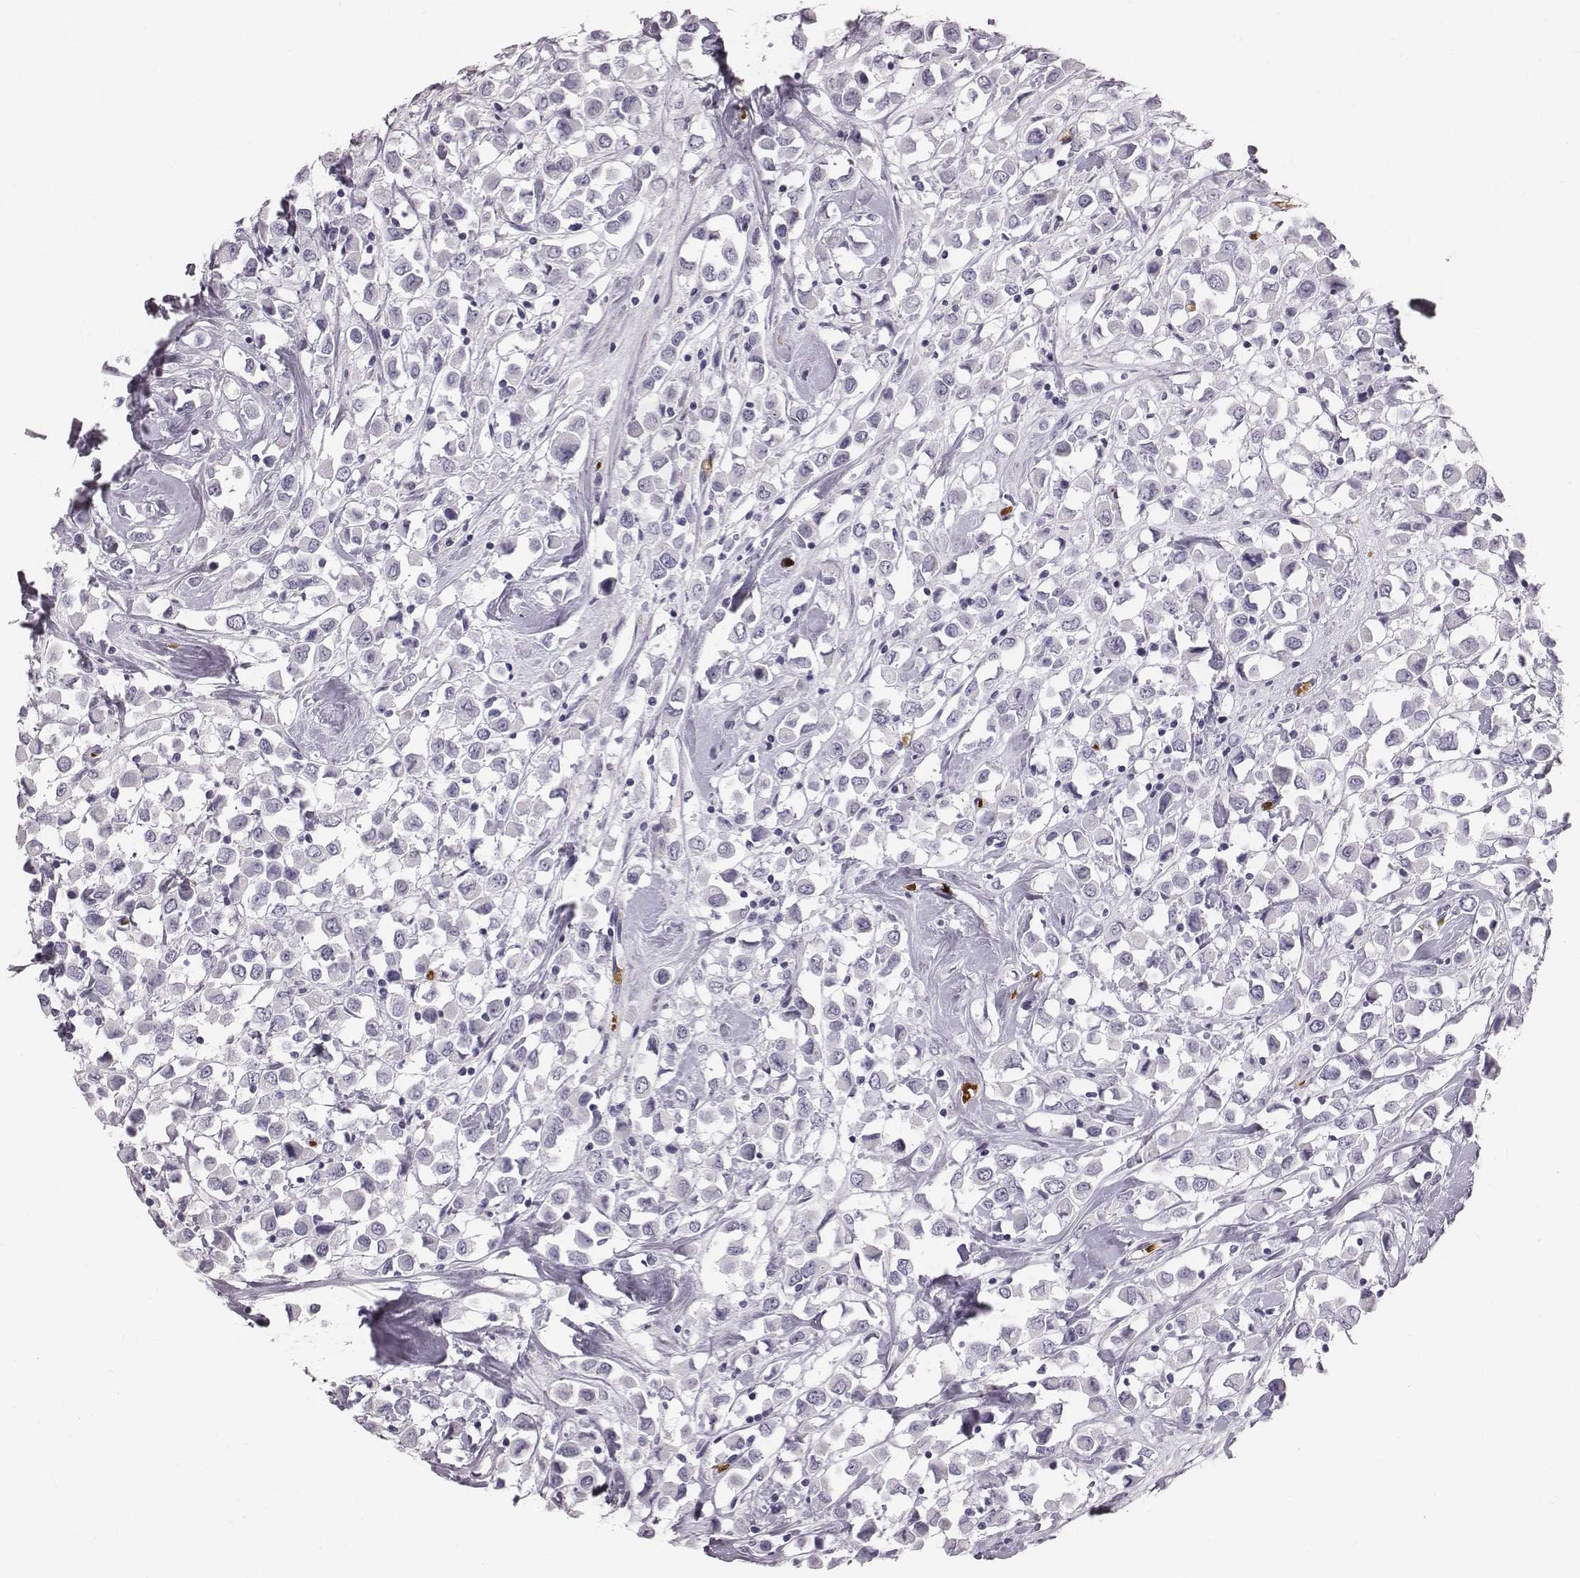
{"staining": {"intensity": "negative", "quantity": "none", "location": "none"}, "tissue": "breast cancer", "cell_type": "Tumor cells", "image_type": "cancer", "snomed": [{"axis": "morphology", "description": "Duct carcinoma"}, {"axis": "topography", "description": "Breast"}], "caption": "A histopathology image of human breast cancer is negative for staining in tumor cells.", "gene": "HBZ", "patient": {"sex": "female", "age": 61}}